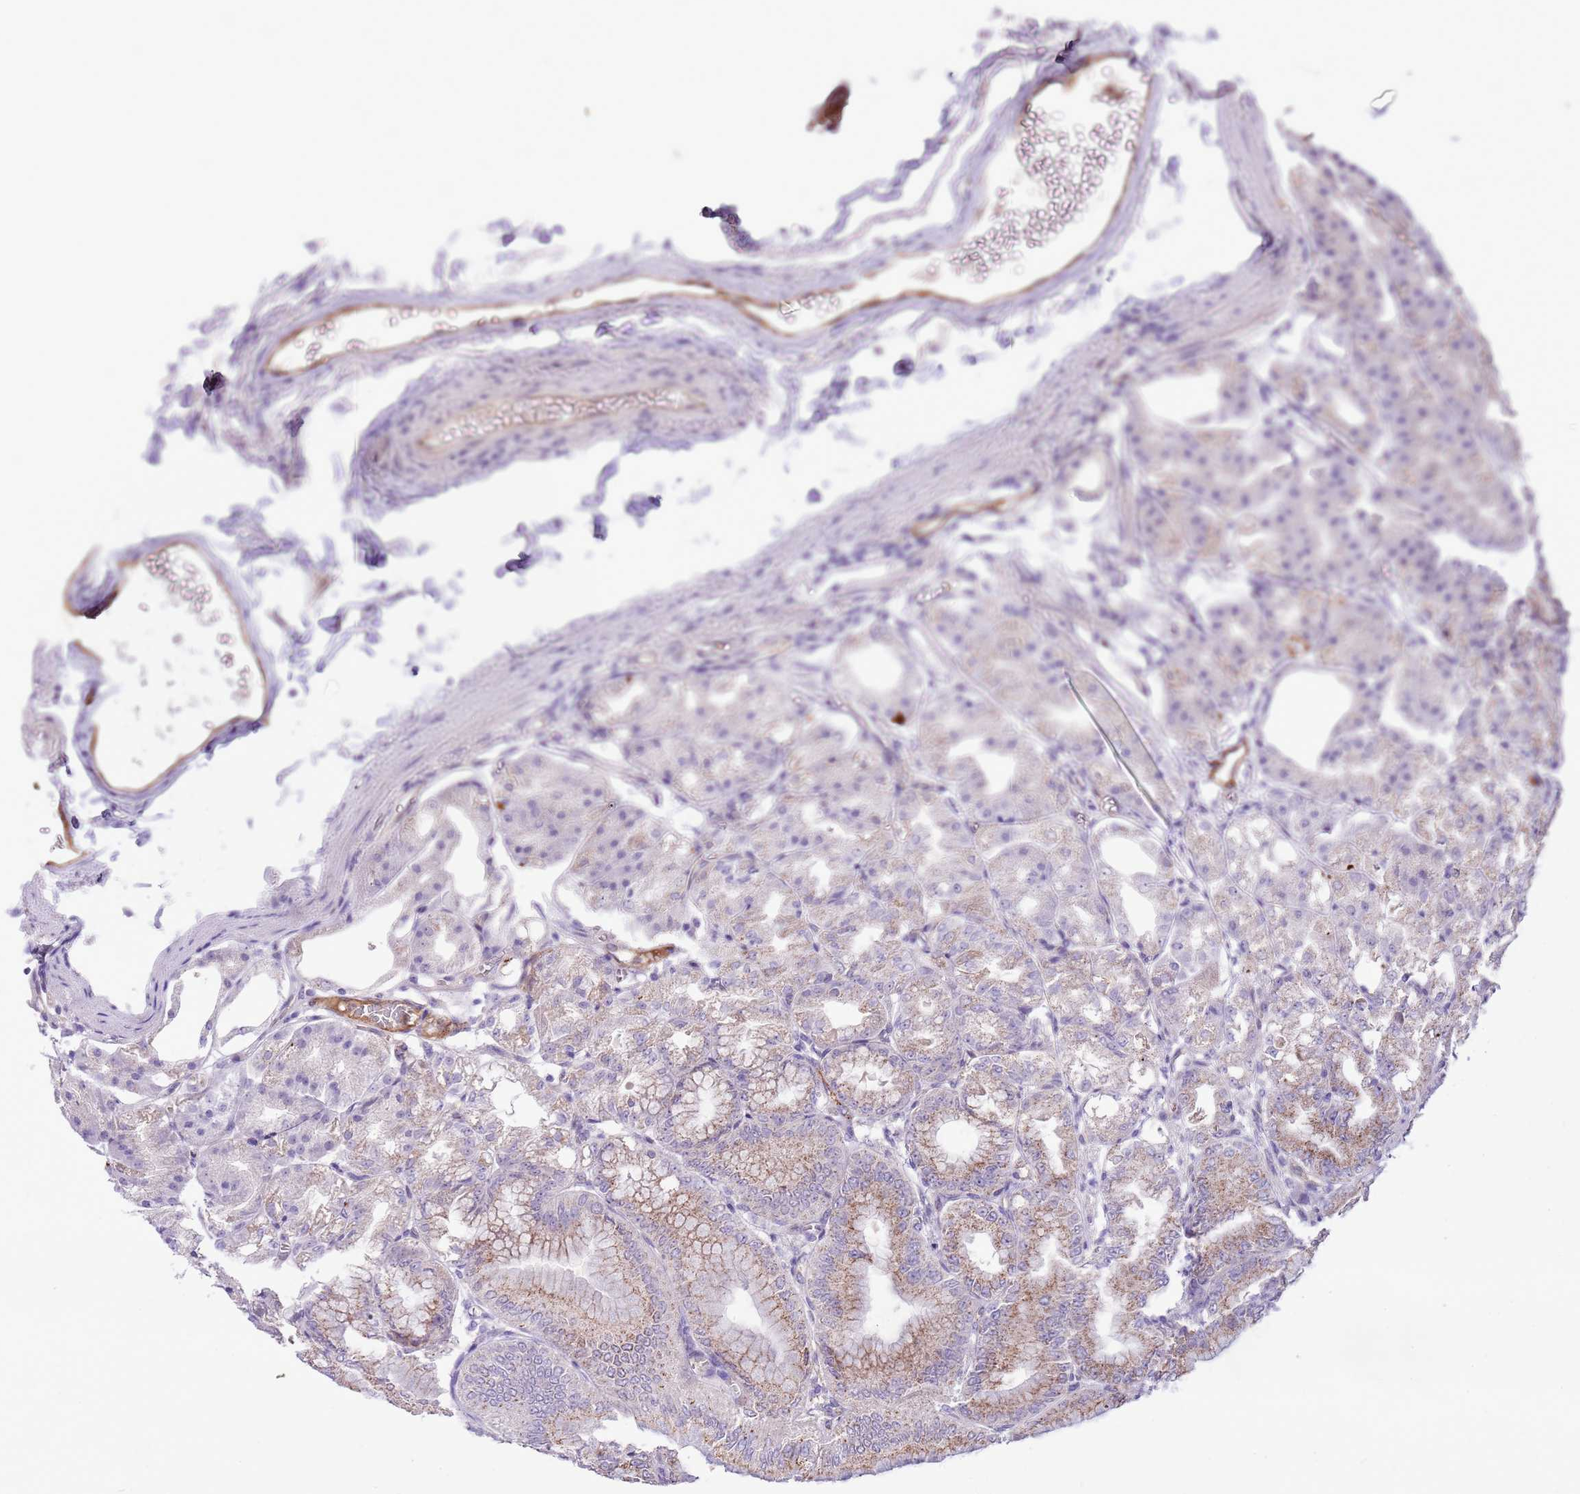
{"staining": {"intensity": "moderate", "quantity": "<25%", "location": "cytoplasmic/membranous"}, "tissue": "stomach", "cell_type": "Glandular cells", "image_type": "normal", "snomed": [{"axis": "morphology", "description": "Normal tissue, NOS"}, {"axis": "topography", "description": "Stomach, lower"}], "caption": "Immunohistochemical staining of unremarkable human stomach reveals moderate cytoplasmic/membranous protein staining in about <25% of glandular cells. The protein of interest is stained brown, and the nuclei are stained in blue (DAB IHC with brightfield microscopy, high magnification).", "gene": "PCNX1", "patient": {"sex": "male", "age": 71}}